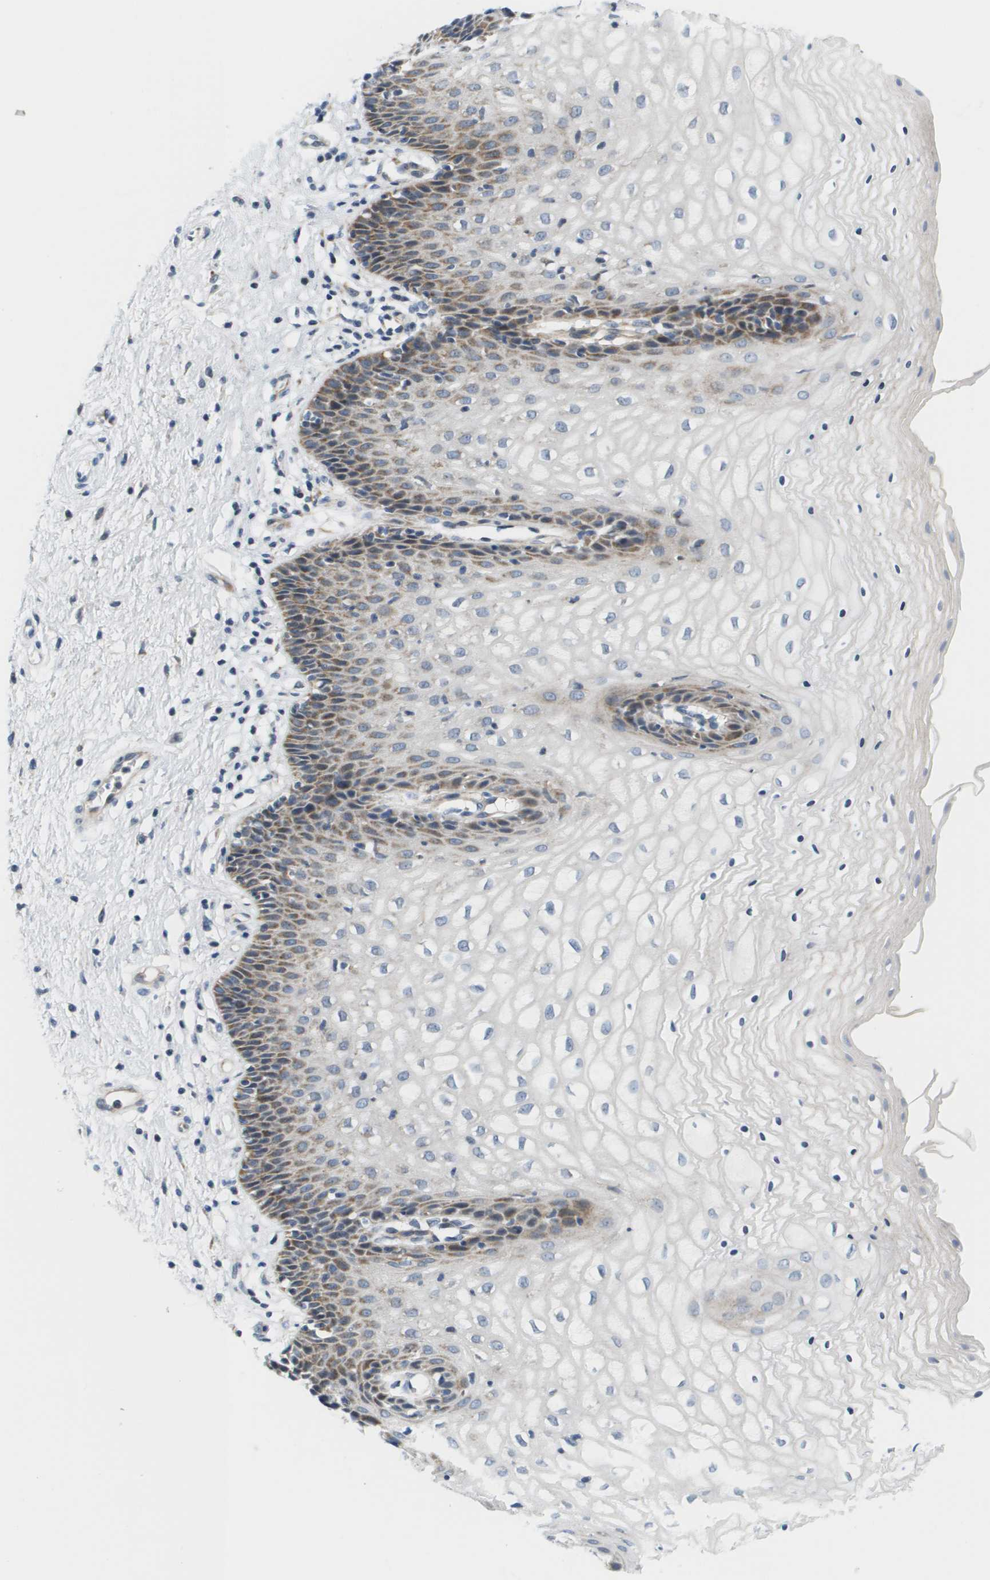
{"staining": {"intensity": "moderate", "quantity": "<25%", "location": "cytoplasmic/membranous"}, "tissue": "vagina", "cell_type": "Squamous epithelial cells", "image_type": "normal", "snomed": [{"axis": "morphology", "description": "Normal tissue, NOS"}, {"axis": "topography", "description": "Vagina"}], "caption": "Protein staining demonstrates moderate cytoplasmic/membranous positivity in about <25% of squamous epithelial cells in benign vagina.", "gene": "KRT23", "patient": {"sex": "female", "age": 34}}